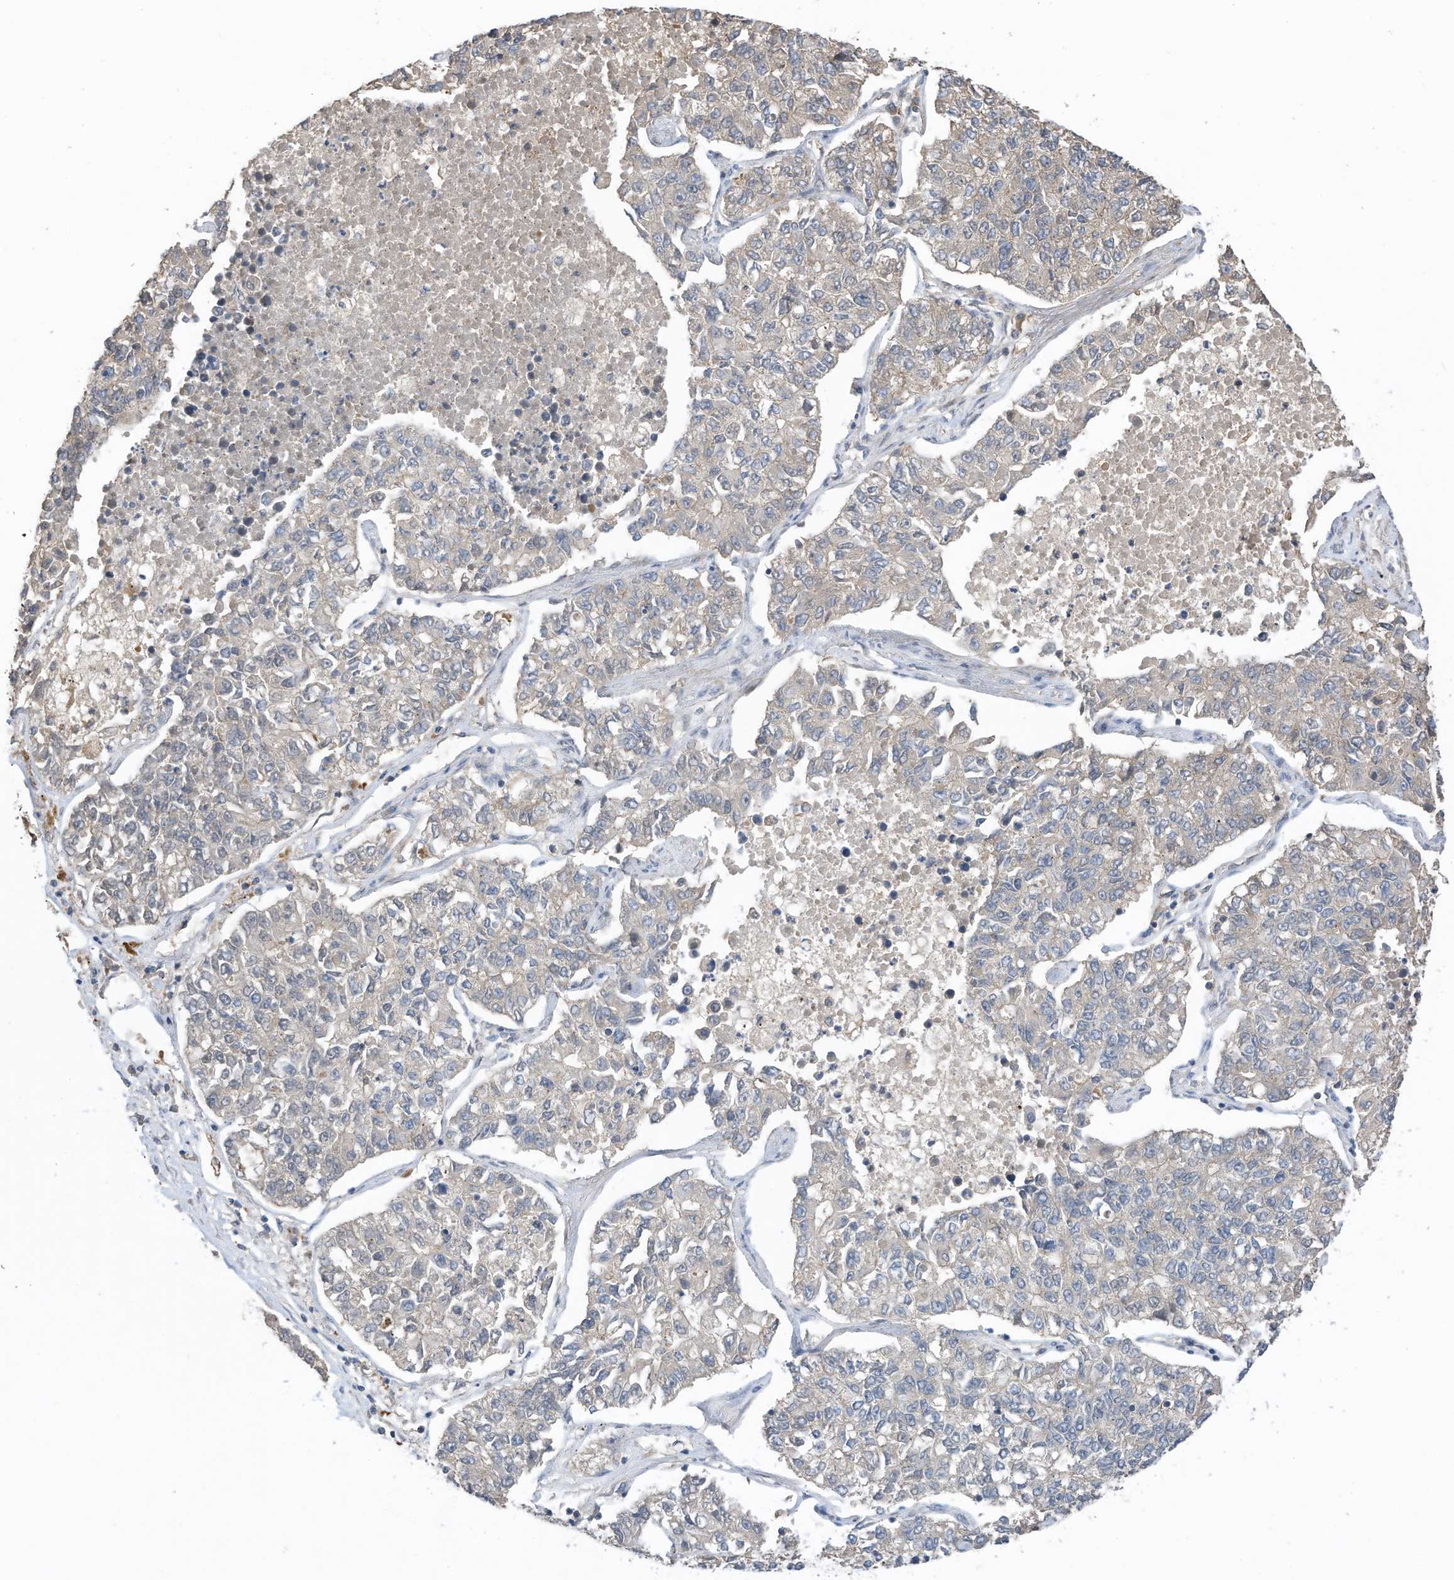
{"staining": {"intensity": "negative", "quantity": "none", "location": "none"}, "tissue": "lung cancer", "cell_type": "Tumor cells", "image_type": "cancer", "snomed": [{"axis": "morphology", "description": "Adenocarcinoma, NOS"}, {"axis": "topography", "description": "Lung"}], "caption": "Micrograph shows no protein staining in tumor cells of adenocarcinoma (lung) tissue.", "gene": "REC8", "patient": {"sex": "male", "age": 49}}